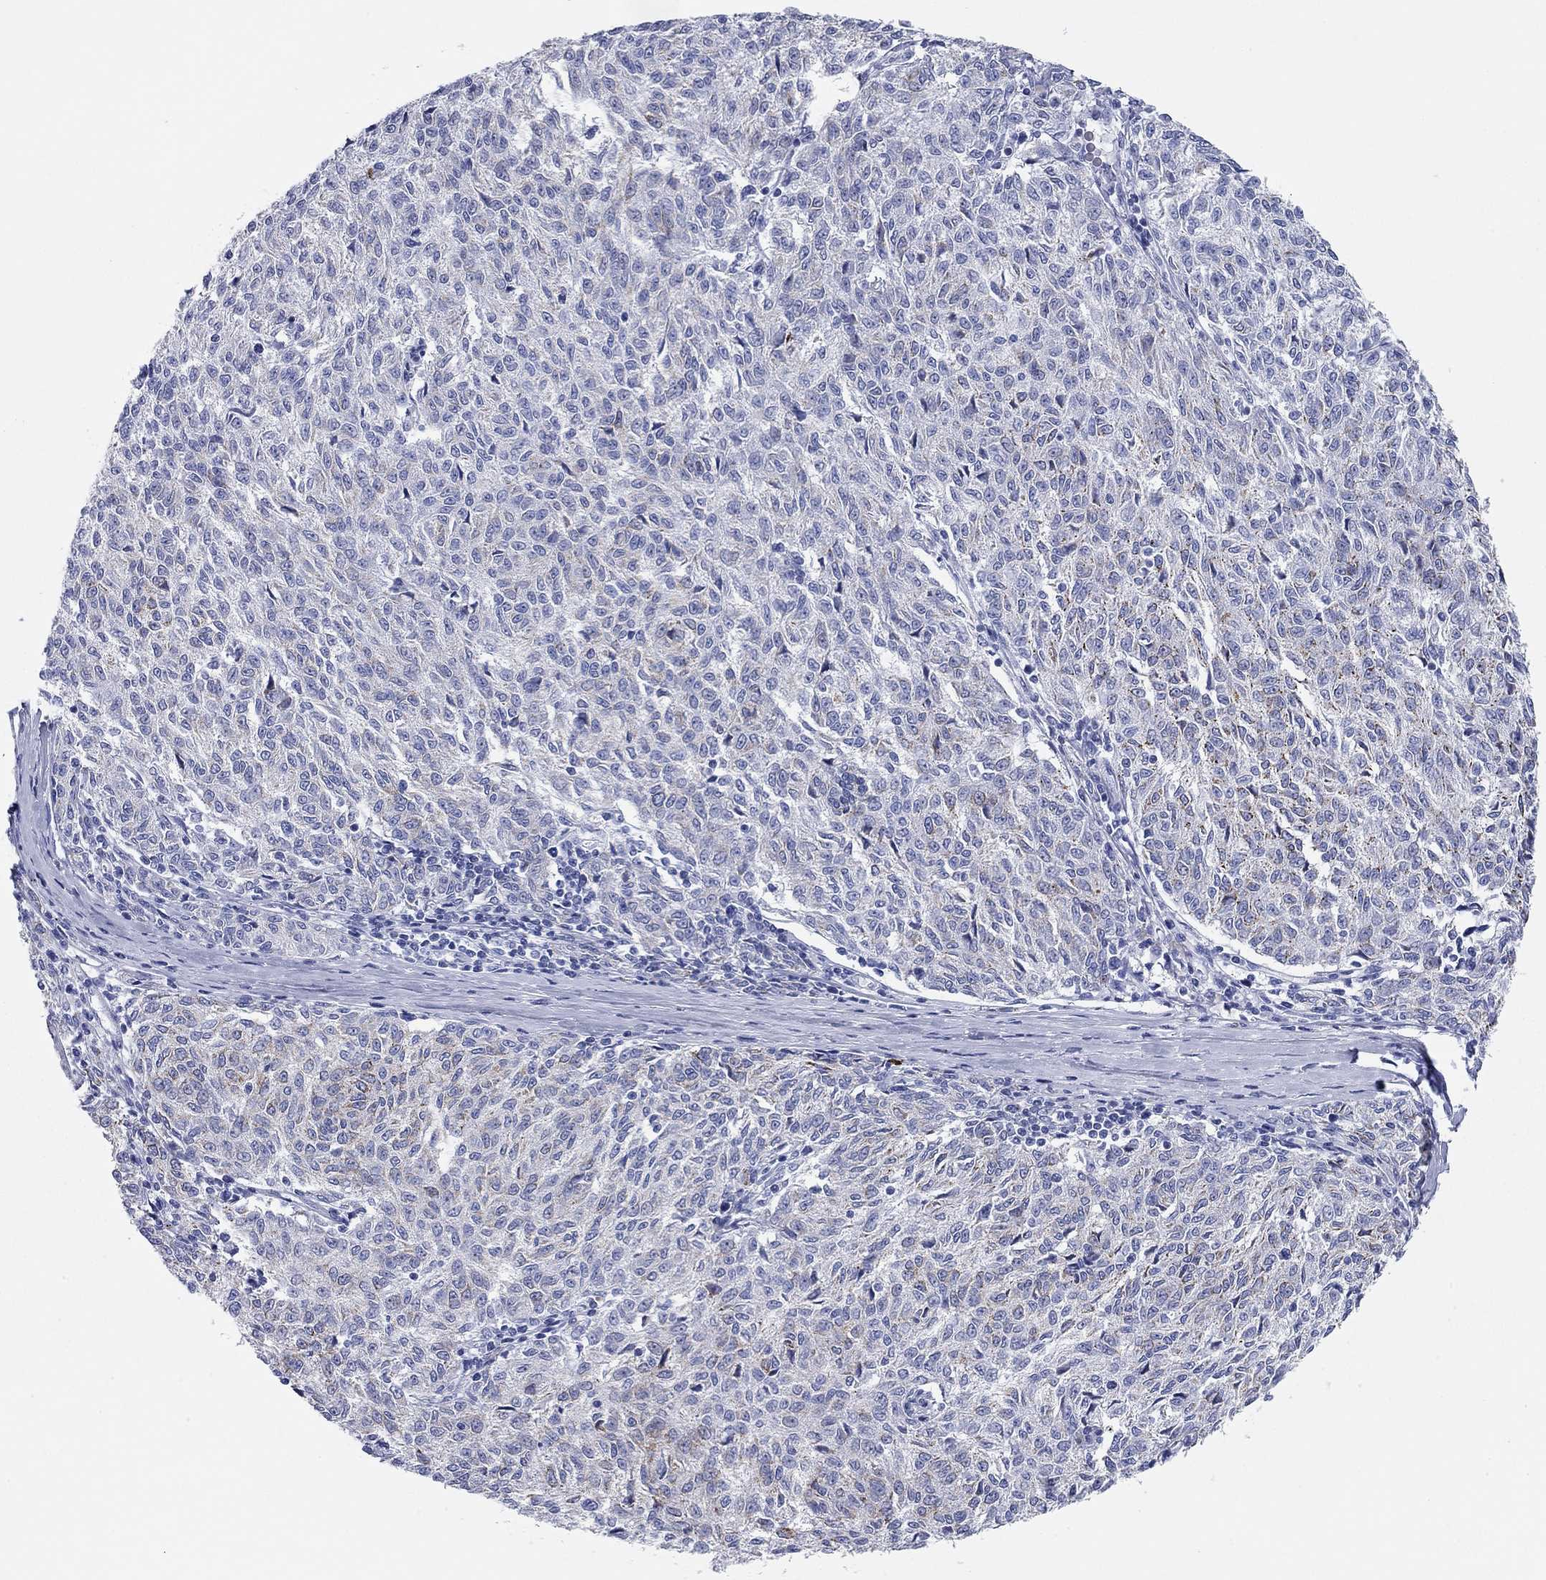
{"staining": {"intensity": "weak", "quantity": "<25%", "location": "cytoplasmic/membranous"}, "tissue": "melanoma", "cell_type": "Tumor cells", "image_type": "cancer", "snomed": [{"axis": "morphology", "description": "Malignant melanoma, NOS"}, {"axis": "topography", "description": "Skin"}], "caption": "Tumor cells are negative for protein expression in human melanoma.", "gene": "CHI3L2", "patient": {"sex": "female", "age": 72}}